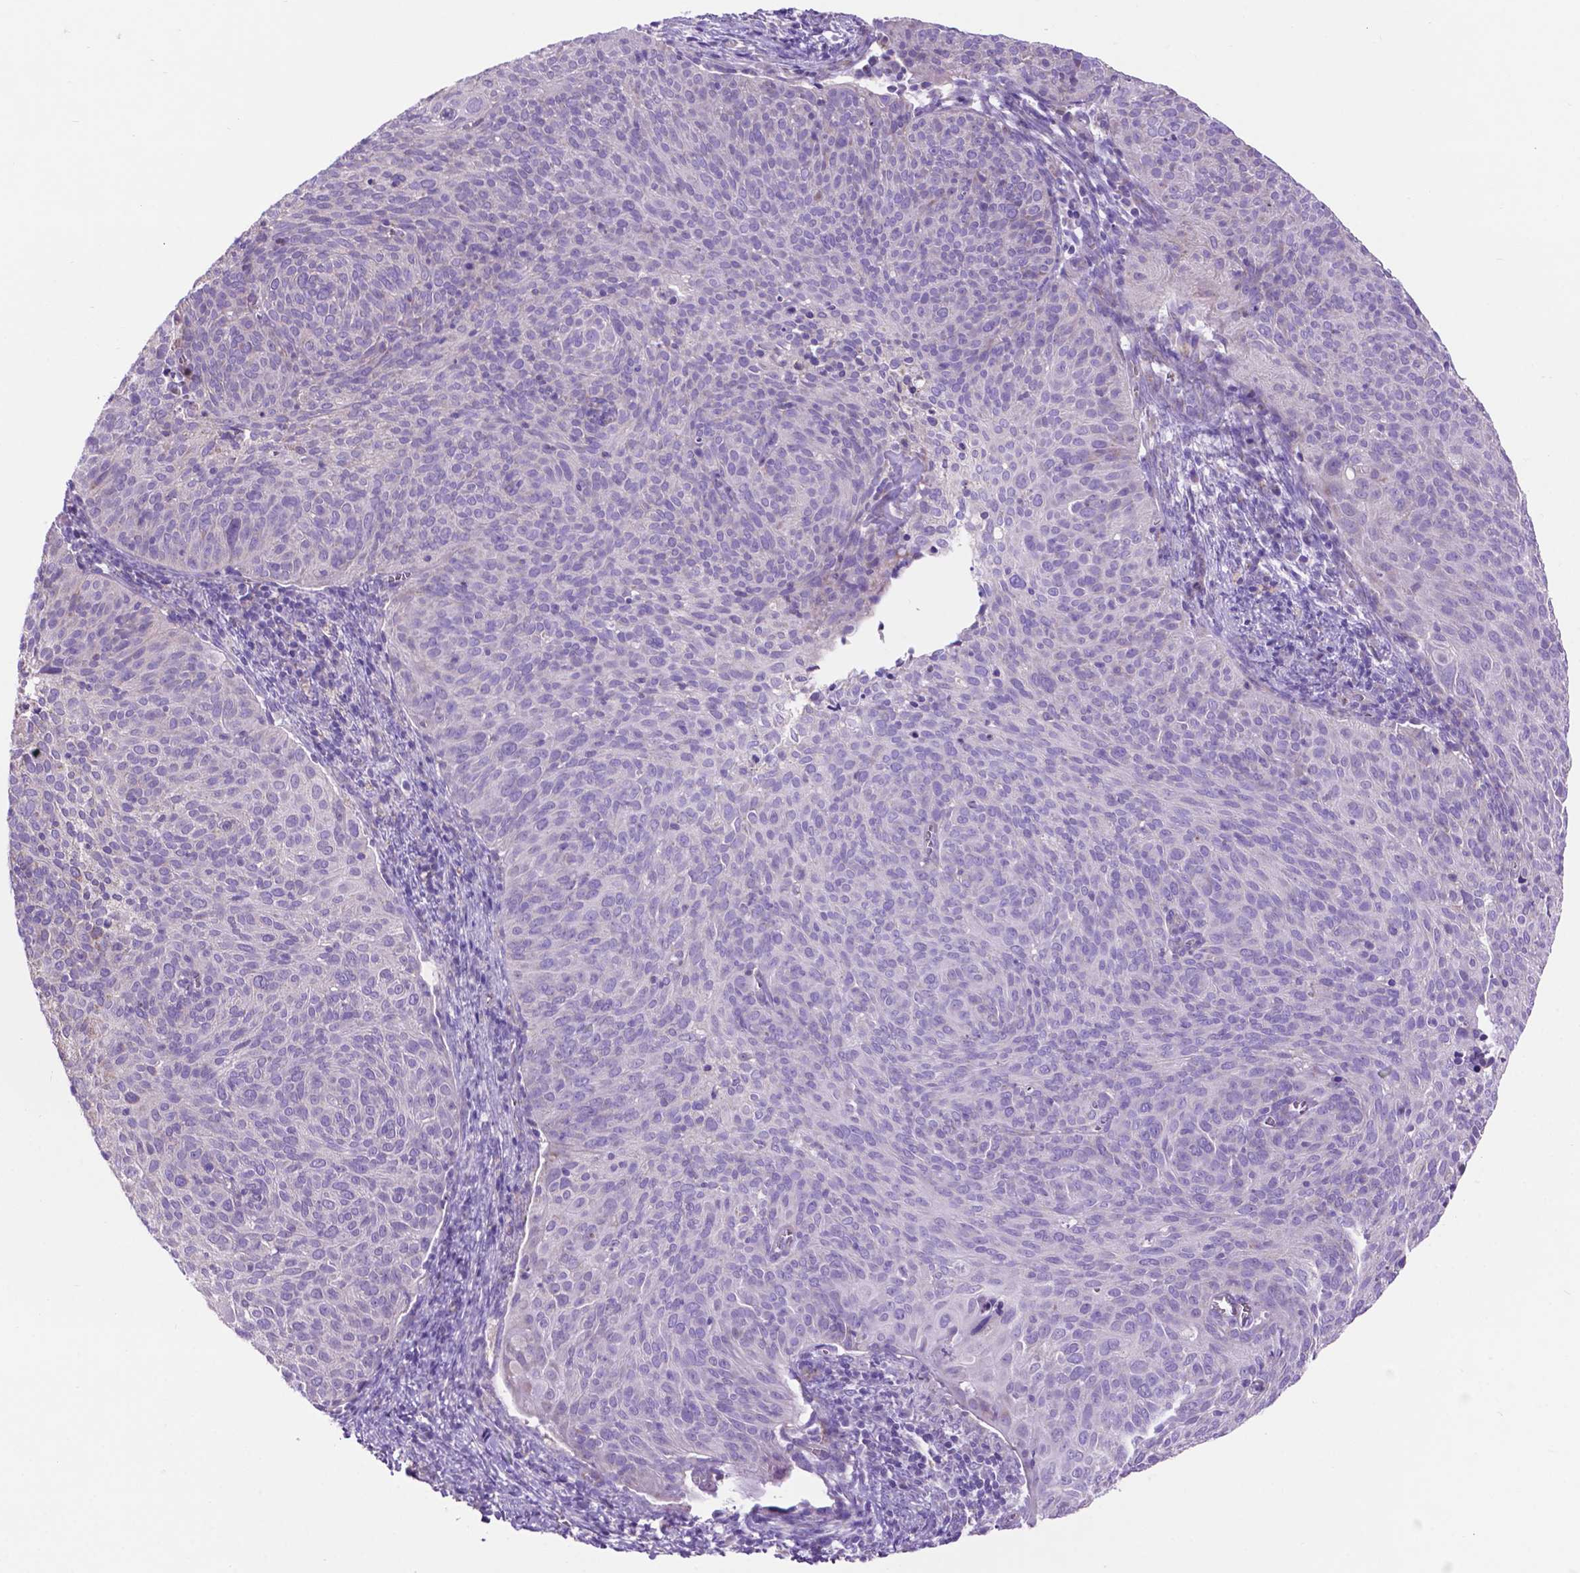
{"staining": {"intensity": "negative", "quantity": "none", "location": "none"}, "tissue": "cervical cancer", "cell_type": "Tumor cells", "image_type": "cancer", "snomed": [{"axis": "morphology", "description": "Squamous cell carcinoma, NOS"}, {"axis": "topography", "description": "Cervix"}], "caption": "Immunohistochemical staining of human cervical cancer reveals no significant staining in tumor cells.", "gene": "TMEM121B", "patient": {"sex": "female", "age": 39}}